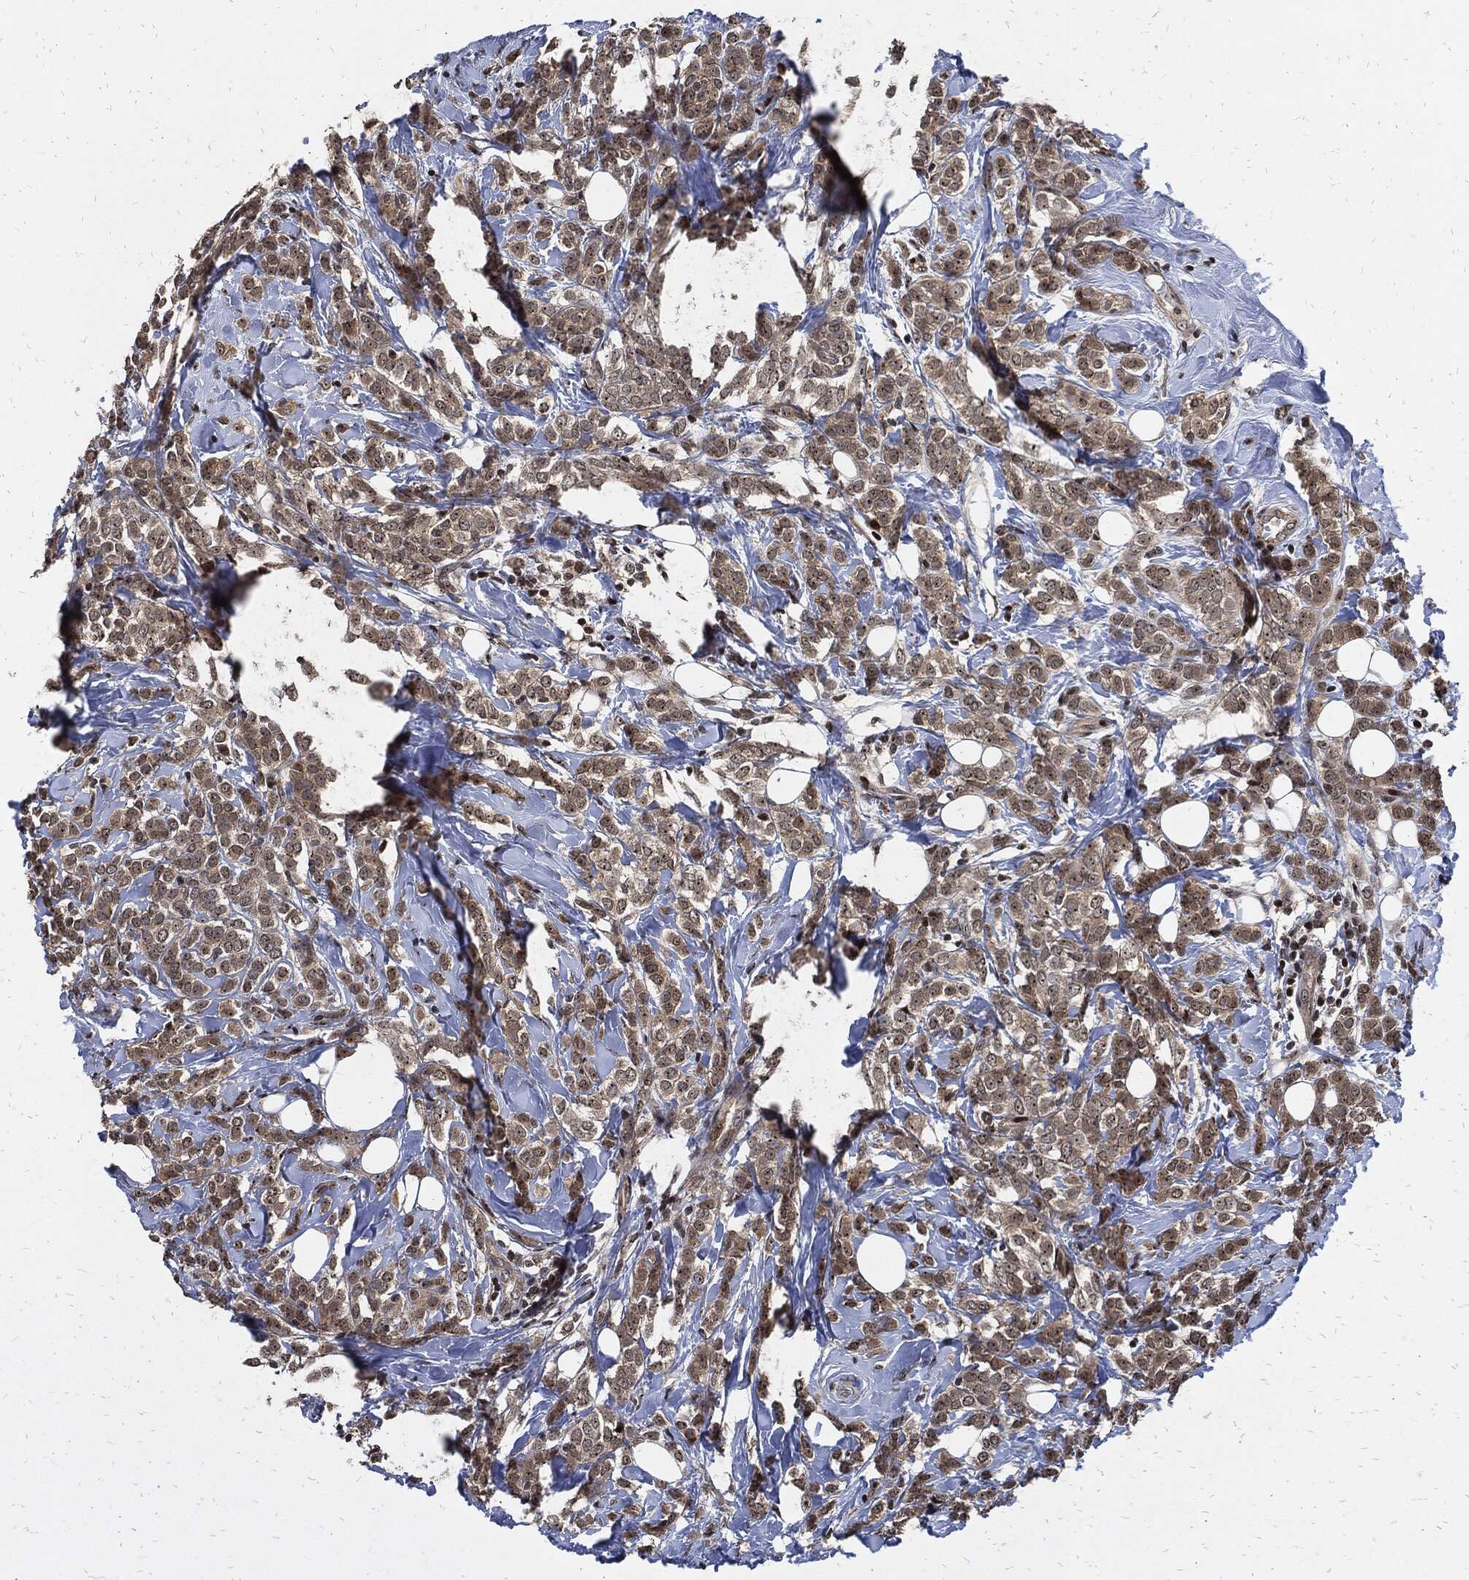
{"staining": {"intensity": "weak", "quantity": "25%-75%", "location": "cytoplasmic/membranous,nuclear"}, "tissue": "breast cancer", "cell_type": "Tumor cells", "image_type": "cancer", "snomed": [{"axis": "morphology", "description": "Lobular carcinoma"}, {"axis": "topography", "description": "Breast"}], "caption": "The histopathology image shows a brown stain indicating the presence of a protein in the cytoplasmic/membranous and nuclear of tumor cells in breast cancer.", "gene": "ZNF775", "patient": {"sex": "female", "age": 49}}